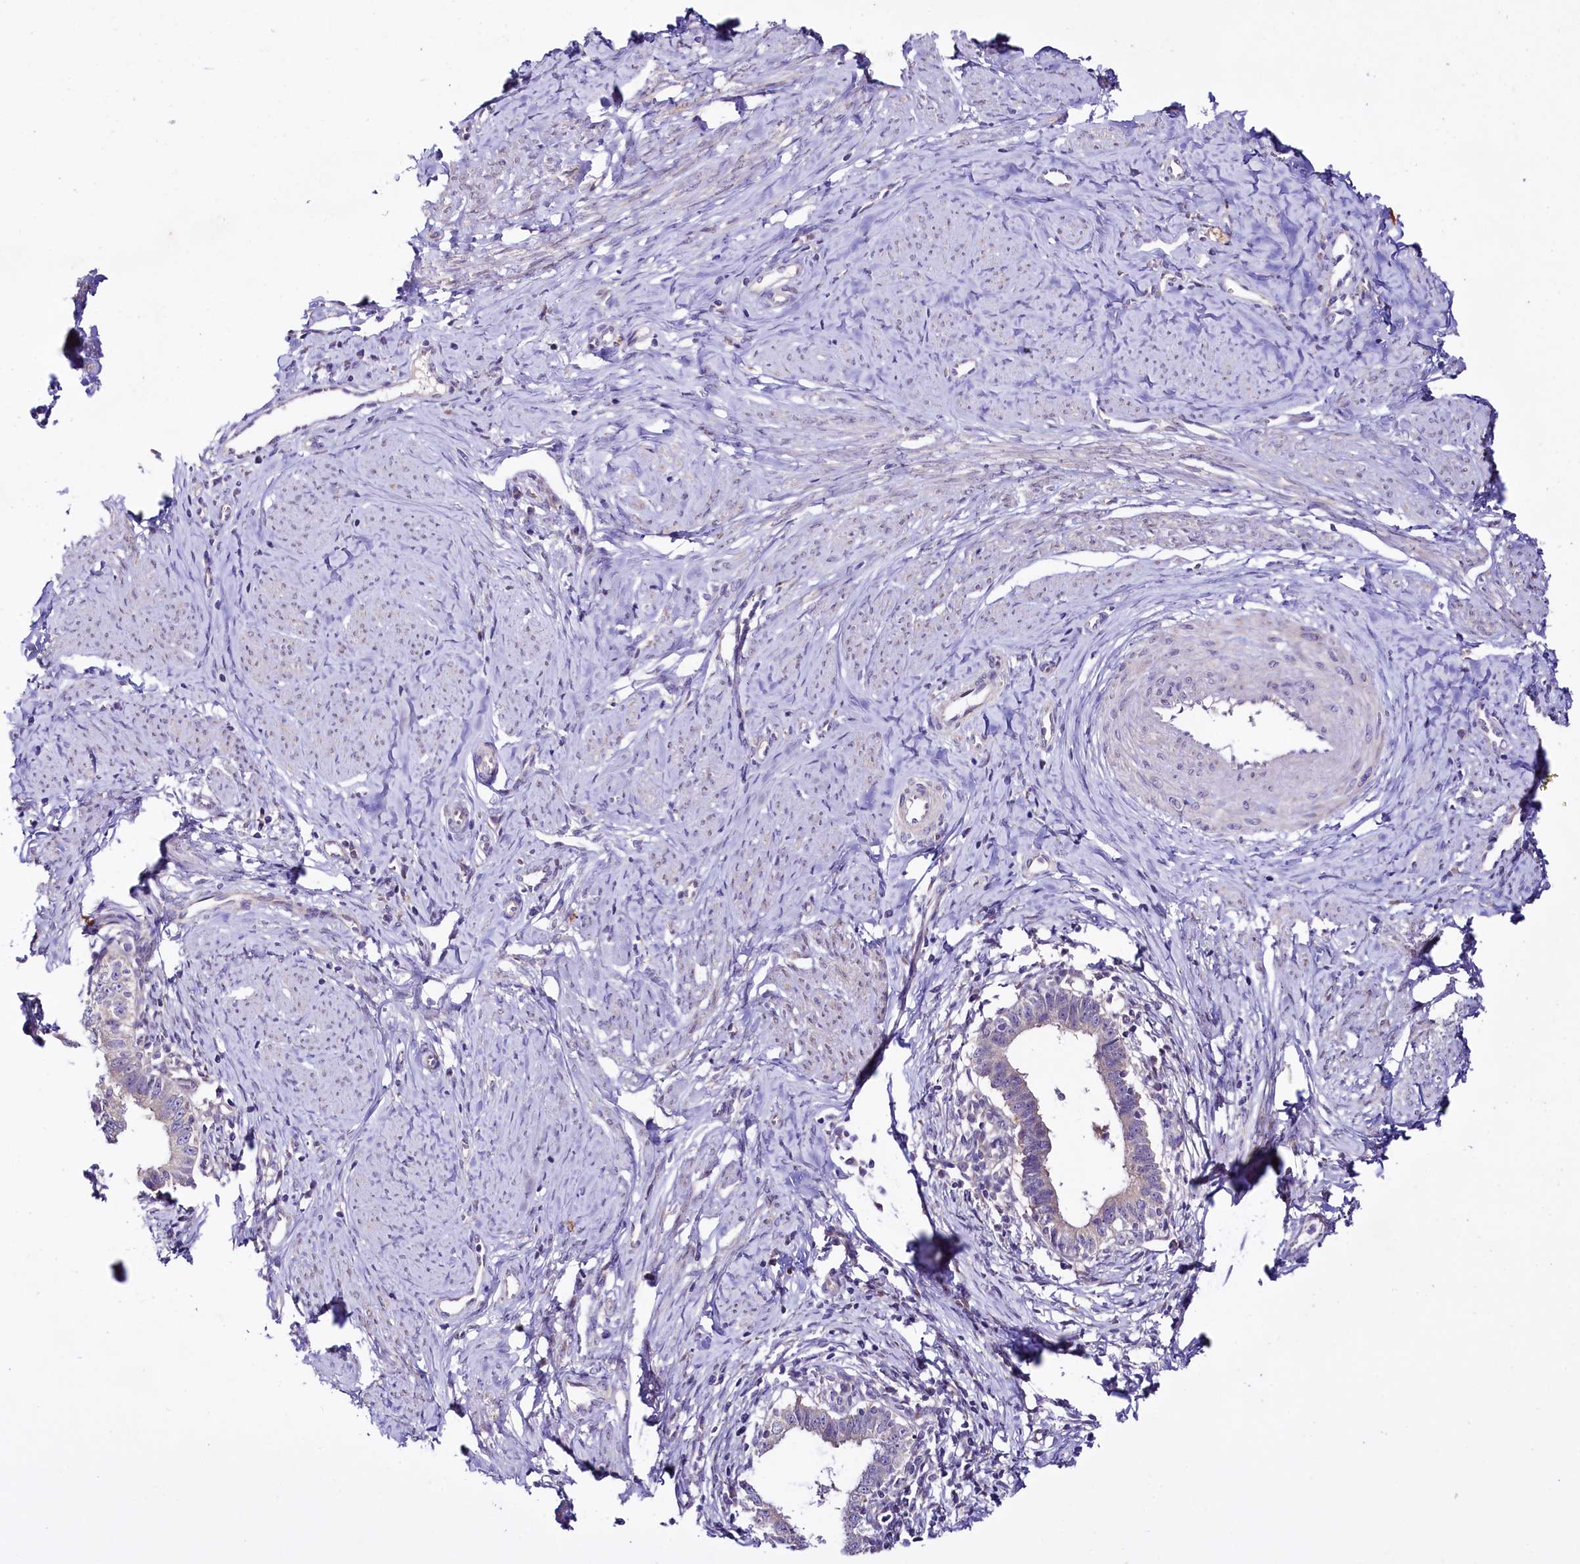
{"staining": {"intensity": "weak", "quantity": "25%-75%", "location": "cytoplasmic/membranous"}, "tissue": "cervical cancer", "cell_type": "Tumor cells", "image_type": "cancer", "snomed": [{"axis": "morphology", "description": "Adenocarcinoma, NOS"}, {"axis": "topography", "description": "Cervix"}], "caption": "An image of human adenocarcinoma (cervical) stained for a protein exhibits weak cytoplasmic/membranous brown staining in tumor cells.", "gene": "CEP295", "patient": {"sex": "female", "age": 36}}